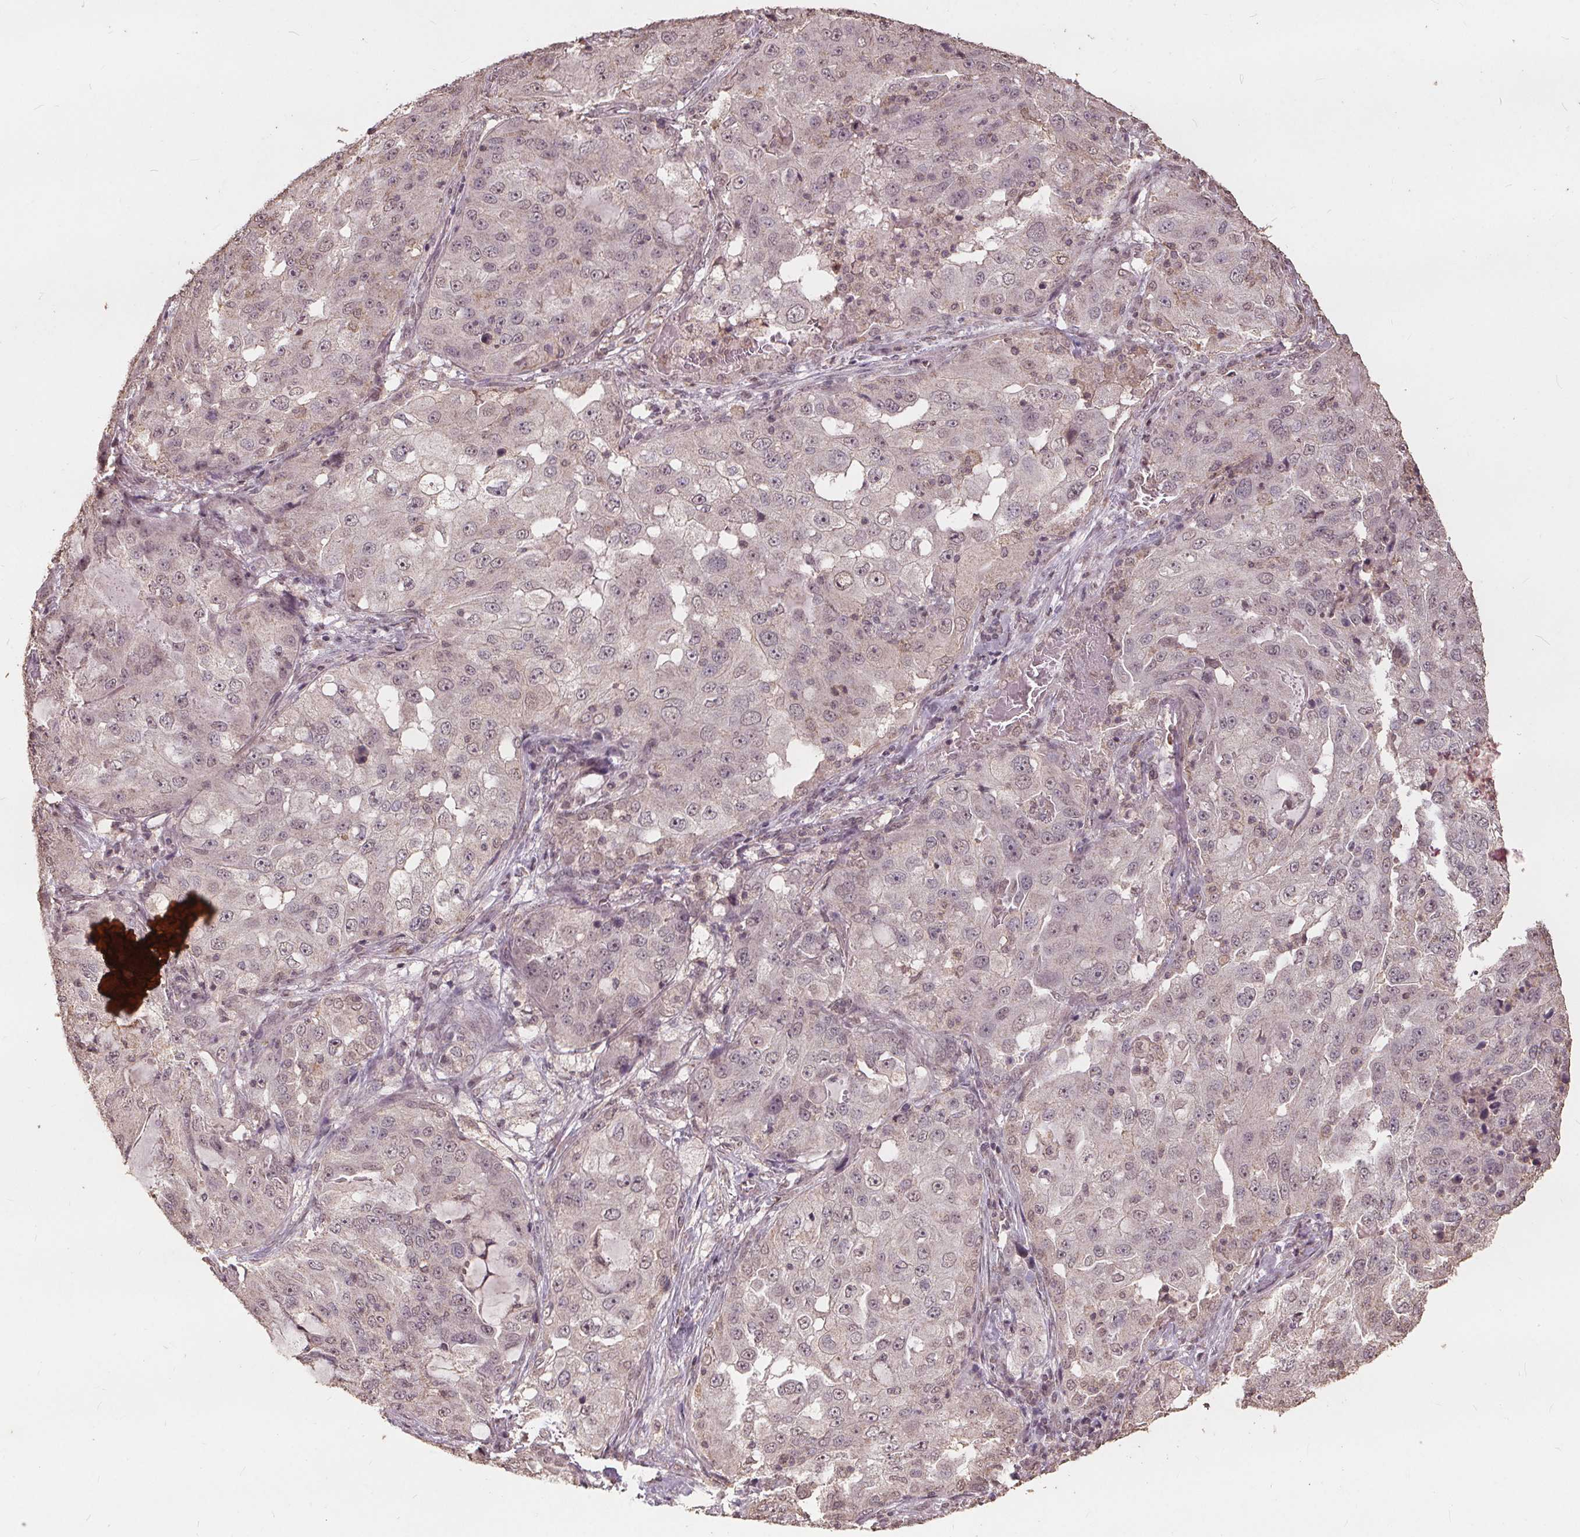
{"staining": {"intensity": "negative", "quantity": "none", "location": "none"}, "tissue": "lung cancer", "cell_type": "Tumor cells", "image_type": "cancer", "snomed": [{"axis": "morphology", "description": "Adenocarcinoma, NOS"}, {"axis": "topography", "description": "Lung"}], "caption": "Tumor cells are negative for brown protein staining in lung cancer (adenocarcinoma). Nuclei are stained in blue.", "gene": "DSG3", "patient": {"sex": "female", "age": 61}}